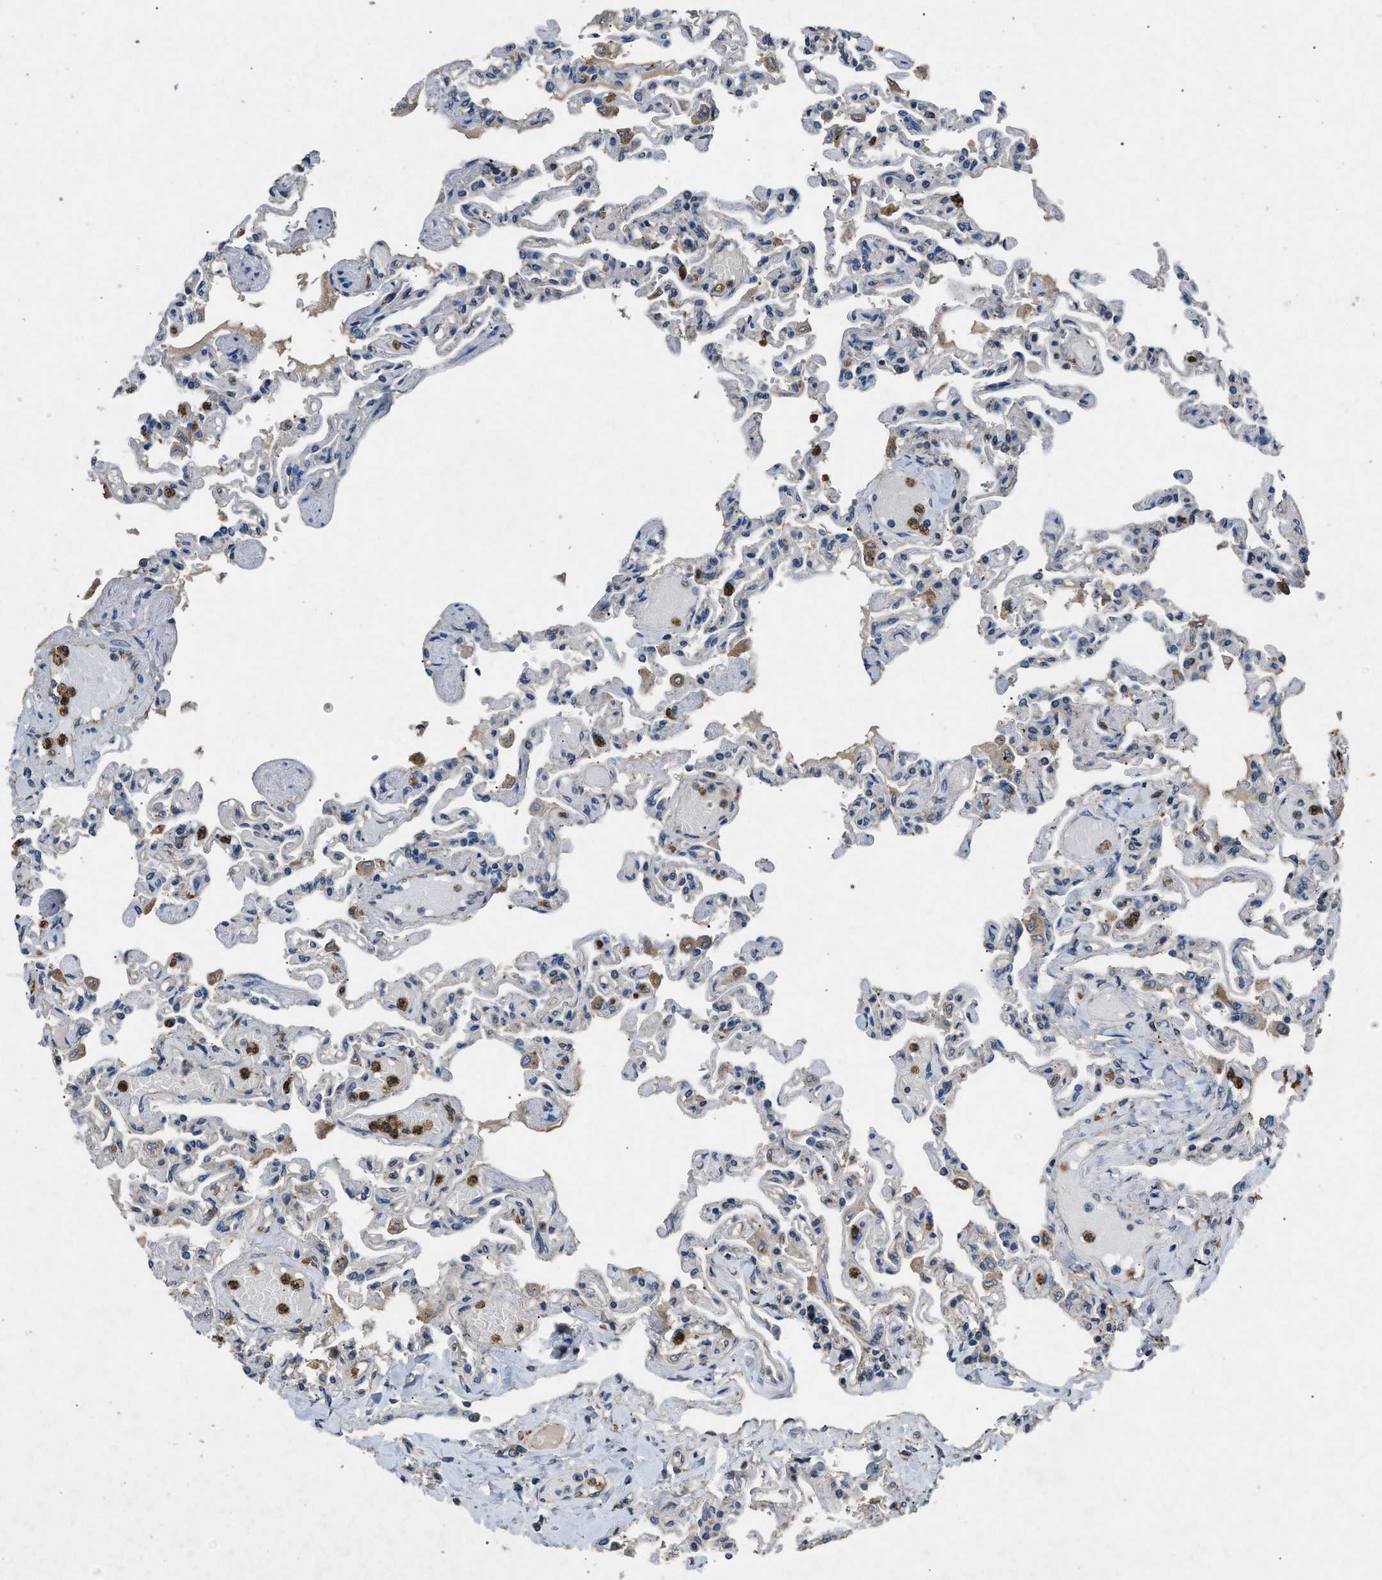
{"staining": {"intensity": "moderate", "quantity": "<25%", "location": "cytoplasmic/membranous"}, "tissue": "lung", "cell_type": "Alveolar cells", "image_type": "normal", "snomed": [{"axis": "morphology", "description": "Normal tissue, NOS"}, {"axis": "topography", "description": "Lung"}], "caption": "This image exhibits normal lung stained with immunohistochemistry to label a protein in brown. The cytoplasmic/membranous of alveolar cells show moderate positivity for the protein. Nuclei are counter-stained blue.", "gene": "PPID", "patient": {"sex": "male", "age": 21}}